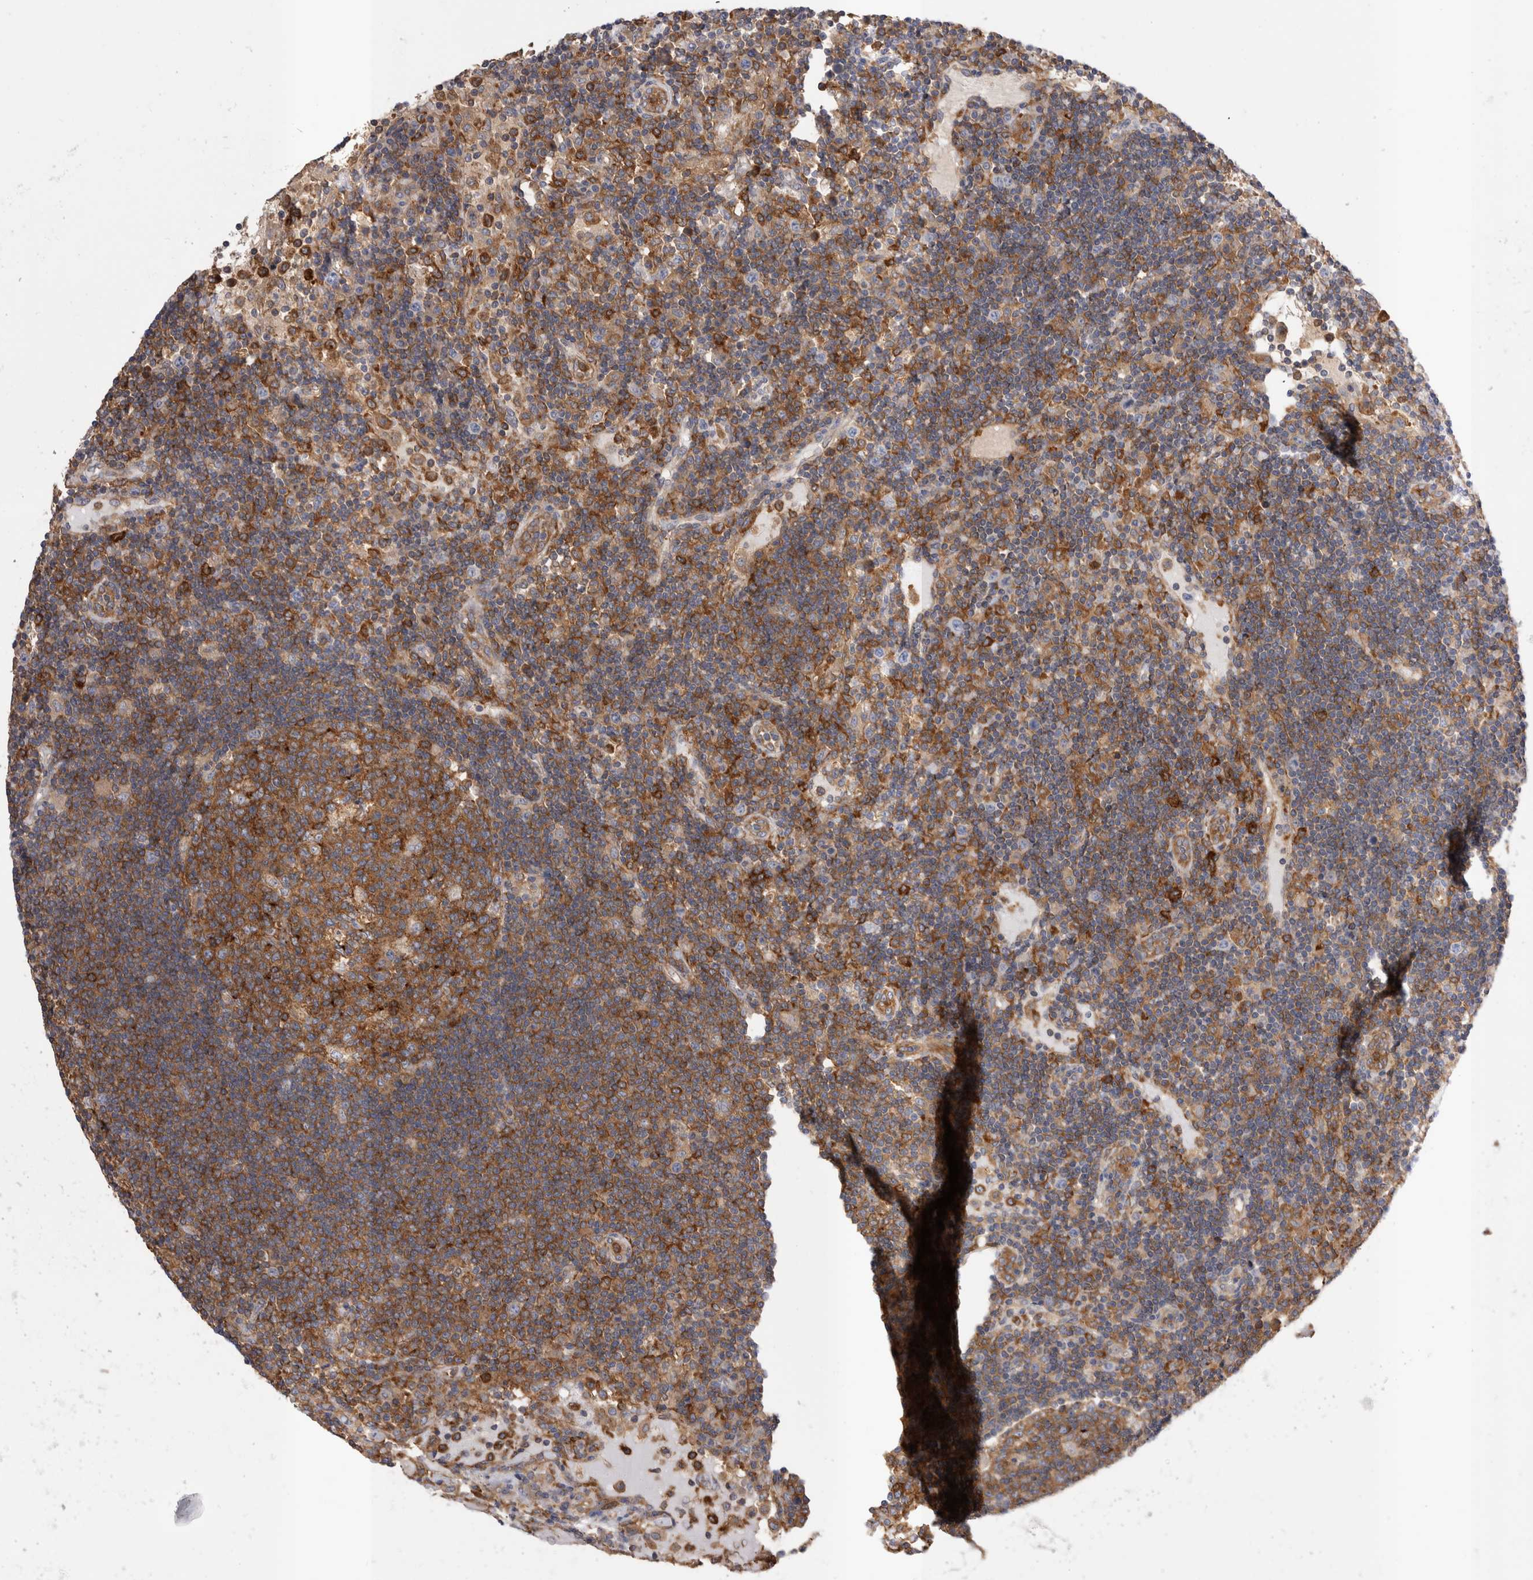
{"staining": {"intensity": "strong", "quantity": ">75%", "location": "cytoplasmic/membranous"}, "tissue": "lymph node", "cell_type": "Germinal center cells", "image_type": "normal", "snomed": [{"axis": "morphology", "description": "Normal tissue, NOS"}, {"axis": "topography", "description": "Lymph node"}], "caption": "DAB immunohistochemical staining of unremarkable lymph node displays strong cytoplasmic/membranous protein positivity in about >75% of germinal center cells. The protein is stained brown, and the nuclei are stained in blue (DAB IHC with brightfield microscopy, high magnification).", "gene": "RAB11FIP1", "patient": {"sex": "female", "age": 53}}